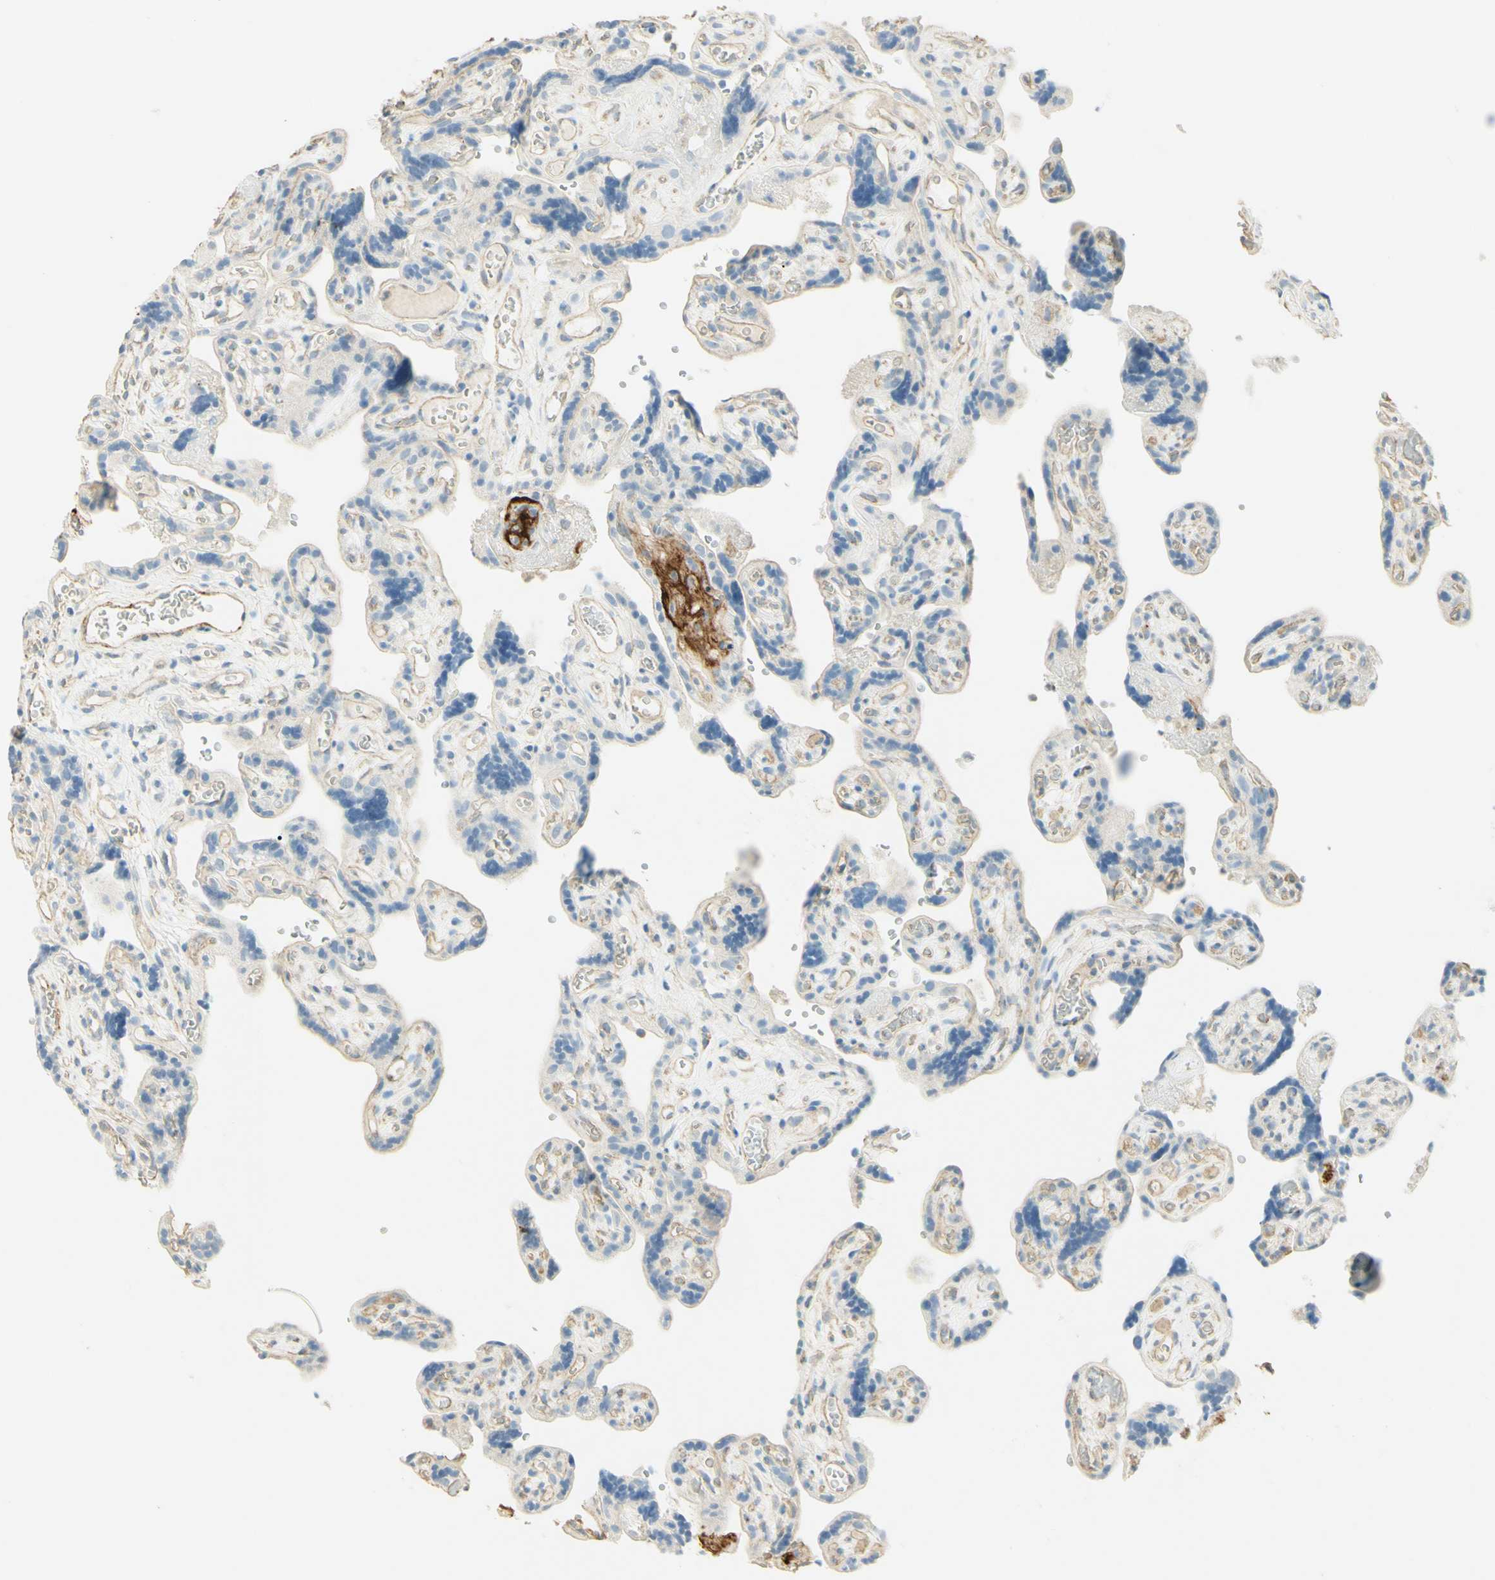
{"staining": {"intensity": "weak", "quantity": ">75%", "location": "cytoplasmic/membranous"}, "tissue": "placenta", "cell_type": "Decidual cells", "image_type": "normal", "snomed": [{"axis": "morphology", "description": "Normal tissue, NOS"}, {"axis": "topography", "description": "Placenta"}], "caption": "Brown immunohistochemical staining in normal placenta demonstrates weak cytoplasmic/membranous staining in approximately >75% of decidual cells. (DAB IHC, brown staining for protein, blue staining for nuclei).", "gene": "TNN", "patient": {"sex": "female", "age": 30}}